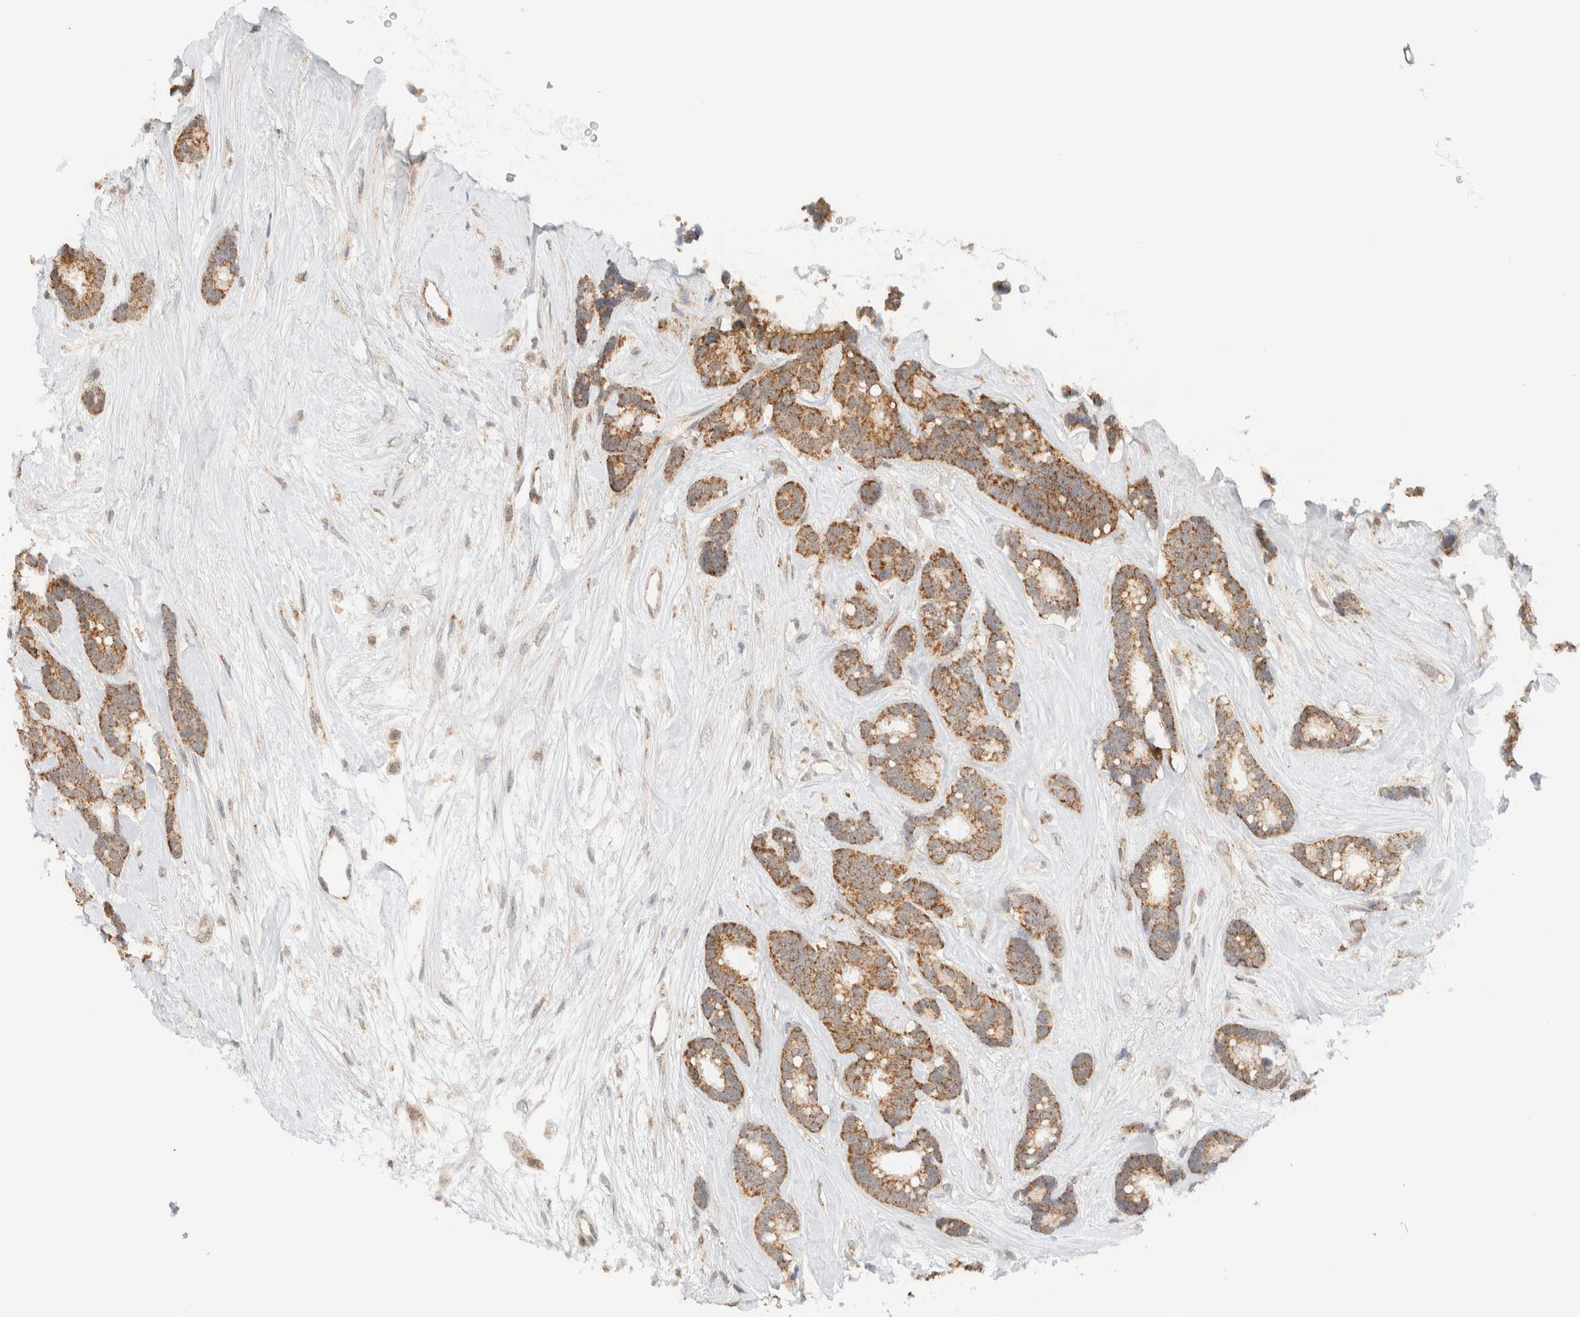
{"staining": {"intensity": "moderate", "quantity": ">75%", "location": "cytoplasmic/membranous"}, "tissue": "breast cancer", "cell_type": "Tumor cells", "image_type": "cancer", "snomed": [{"axis": "morphology", "description": "Duct carcinoma"}, {"axis": "topography", "description": "Breast"}], "caption": "High-power microscopy captured an immunohistochemistry image of breast cancer (invasive ductal carcinoma), revealing moderate cytoplasmic/membranous expression in approximately >75% of tumor cells.", "gene": "MRPL41", "patient": {"sex": "female", "age": 87}}